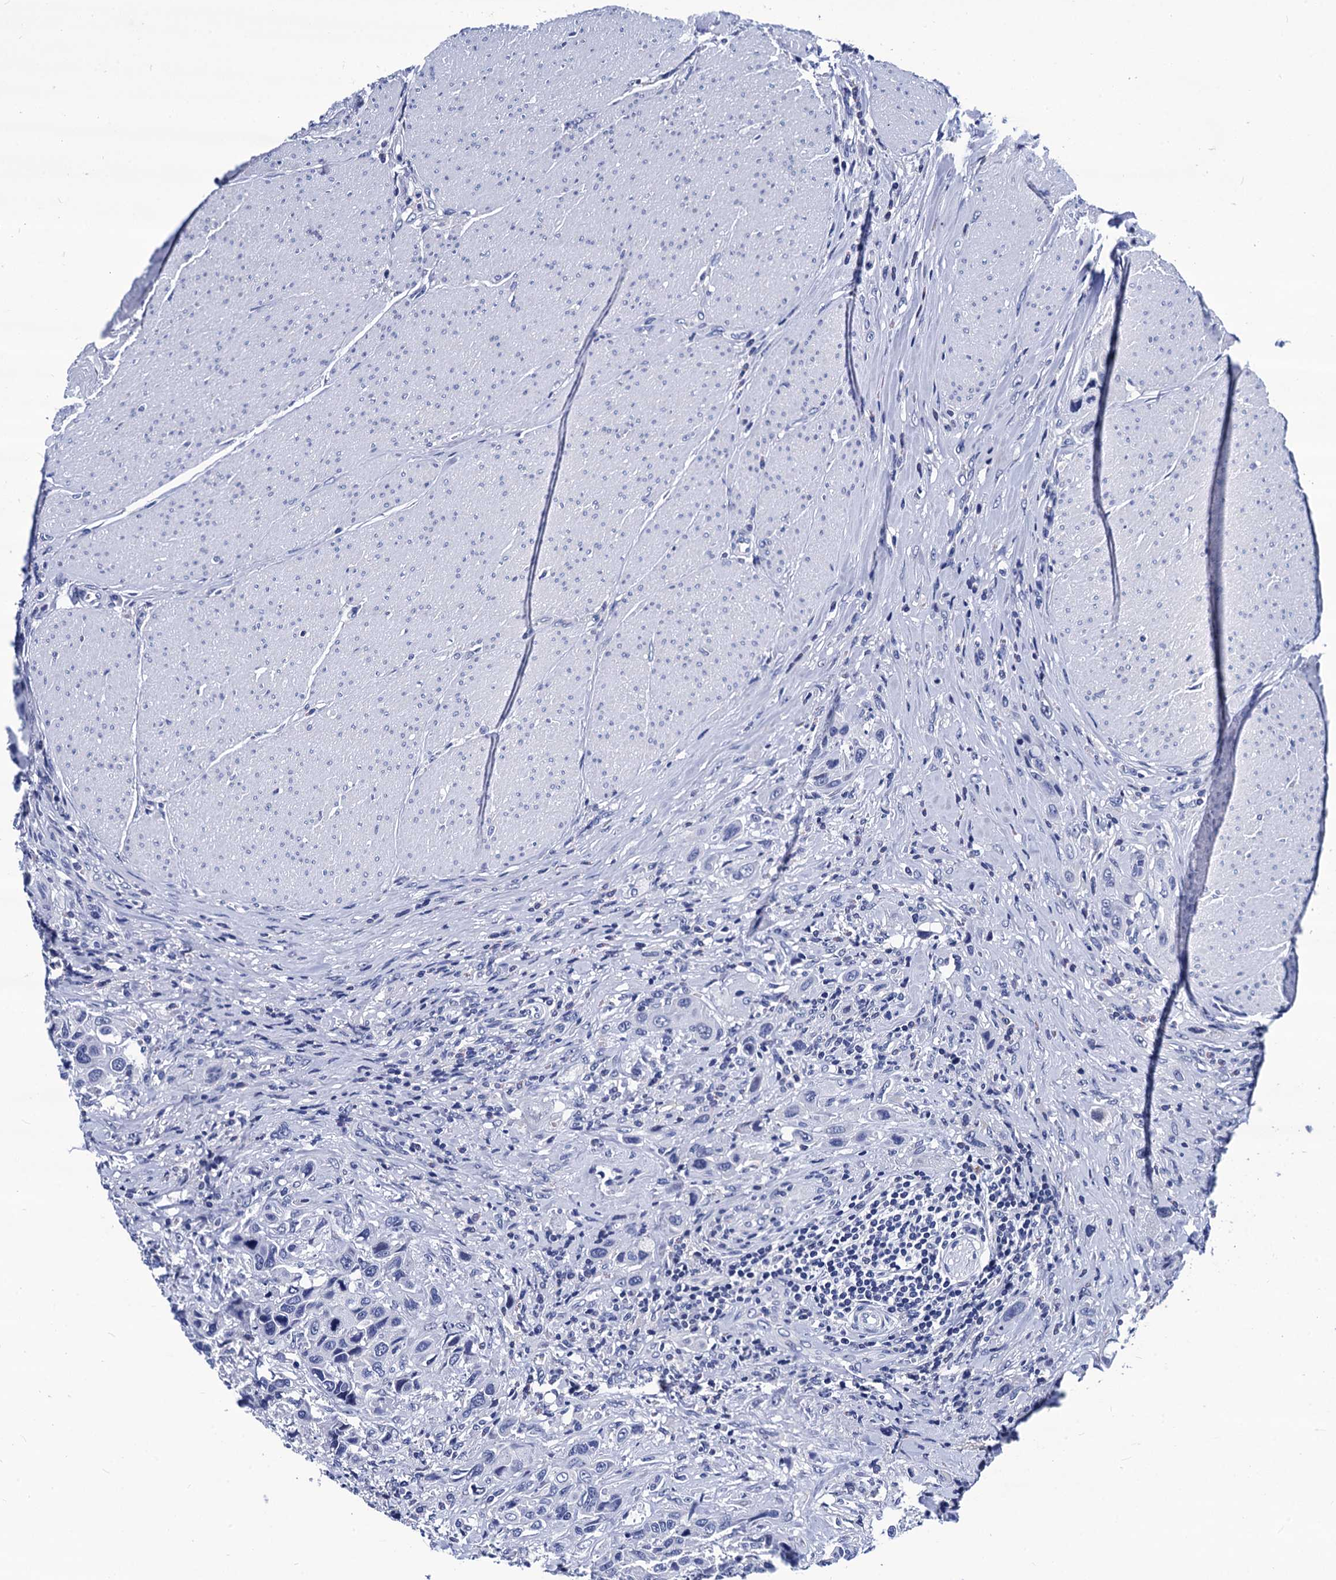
{"staining": {"intensity": "negative", "quantity": "none", "location": "none"}, "tissue": "urothelial cancer", "cell_type": "Tumor cells", "image_type": "cancer", "snomed": [{"axis": "morphology", "description": "Urothelial carcinoma, High grade"}, {"axis": "topography", "description": "Urinary bladder"}], "caption": "This micrograph is of urothelial carcinoma (high-grade) stained with immunohistochemistry (IHC) to label a protein in brown with the nuclei are counter-stained blue. There is no staining in tumor cells.", "gene": "LRRC30", "patient": {"sex": "male", "age": 50}}